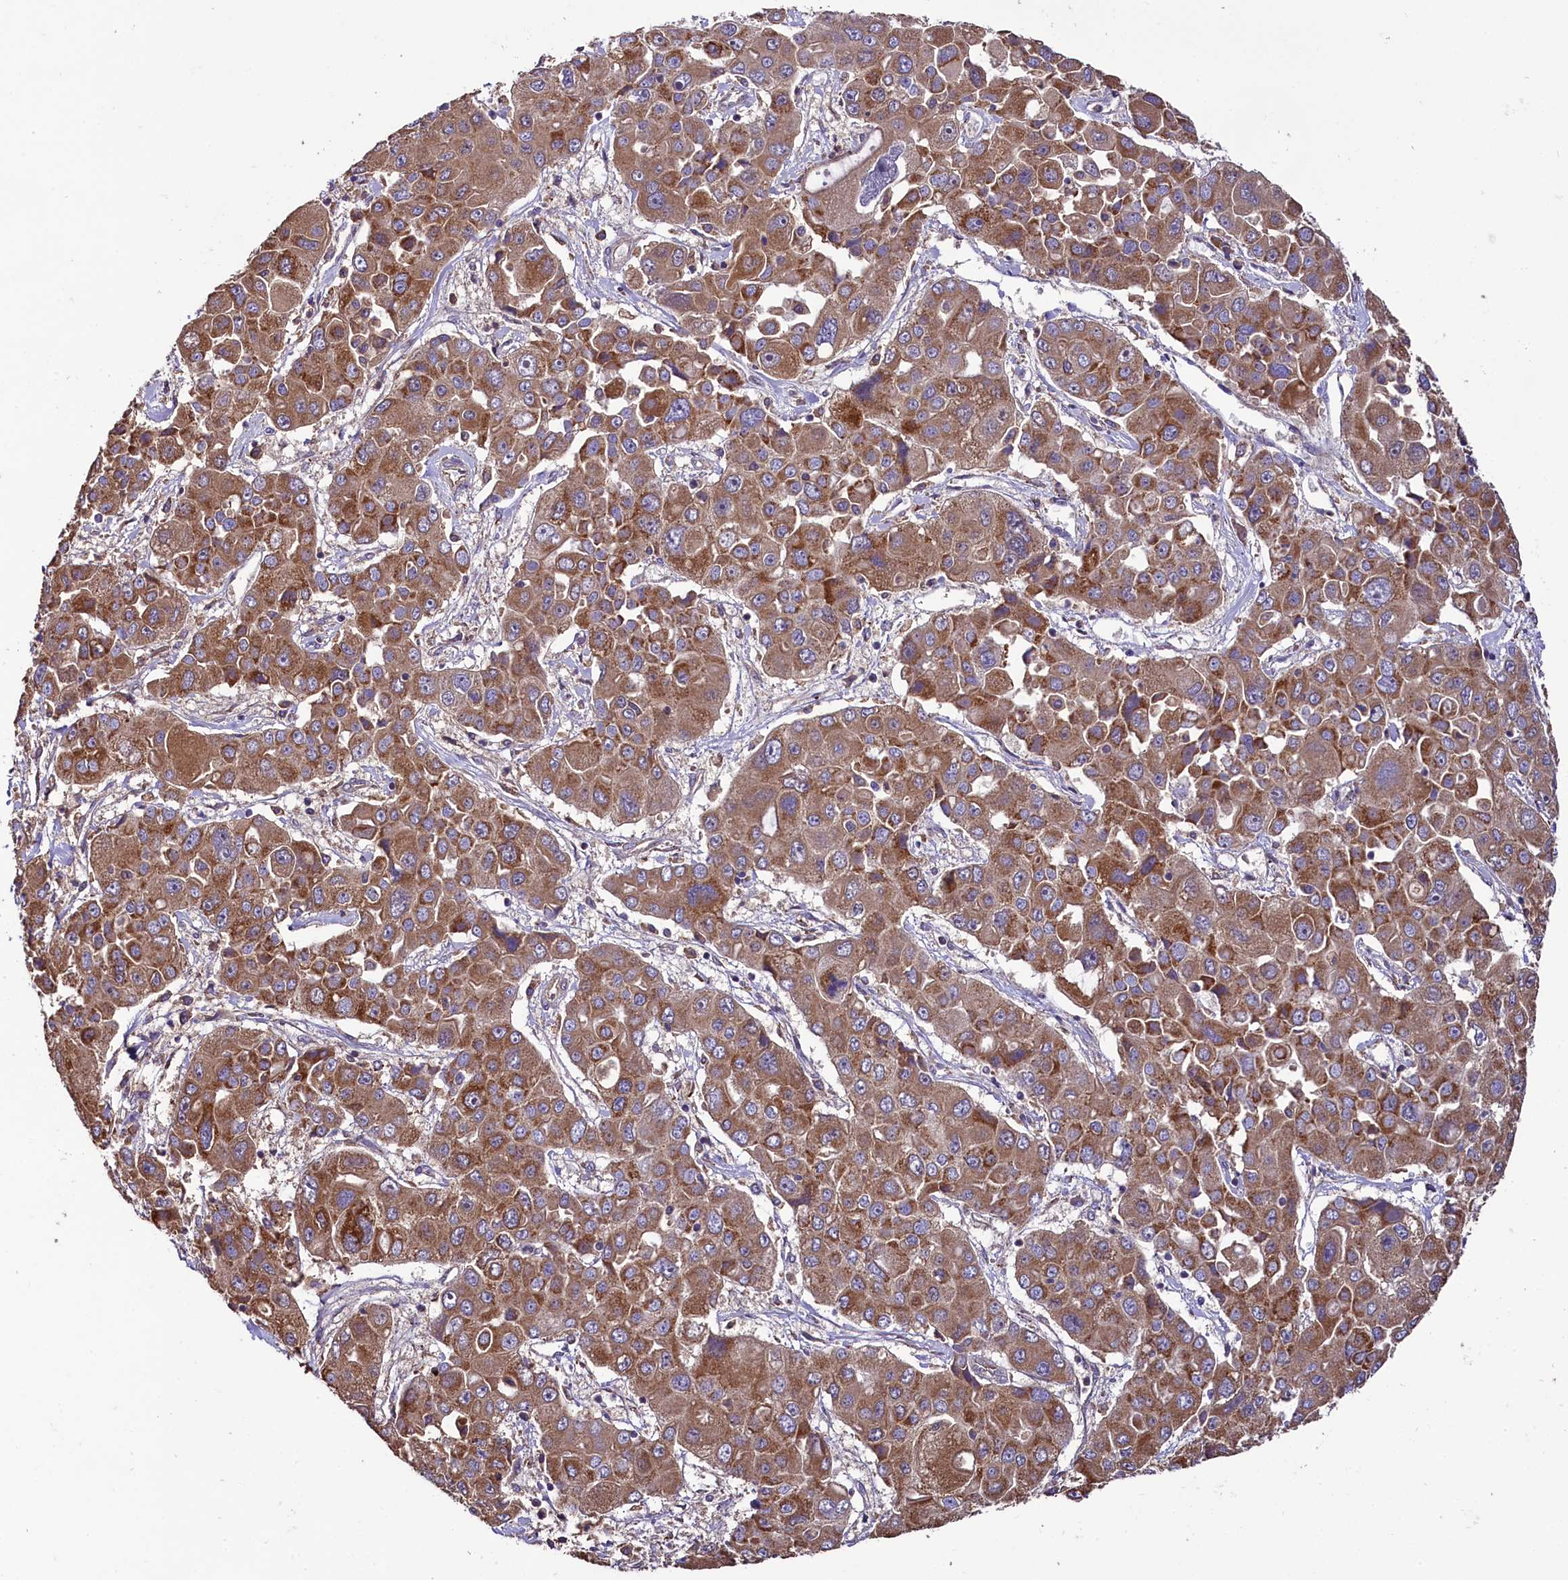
{"staining": {"intensity": "moderate", "quantity": ">75%", "location": "cytoplasmic/membranous"}, "tissue": "liver cancer", "cell_type": "Tumor cells", "image_type": "cancer", "snomed": [{"axis": "morphology", "description": "Cholangiocarcinoma"}, {"axis": "topography", "description": "Liver"}], "caption": "DAB (3,3'-diaminobenzidine) immunohistochemical staining of cholangiocarcinoma (liver) shows moderate cytoplasmic/membranous protein positivity in approximately >75% of tumor cells.", "gene": "ENKD1", "patient": {"sex": "male", "age": 67}}